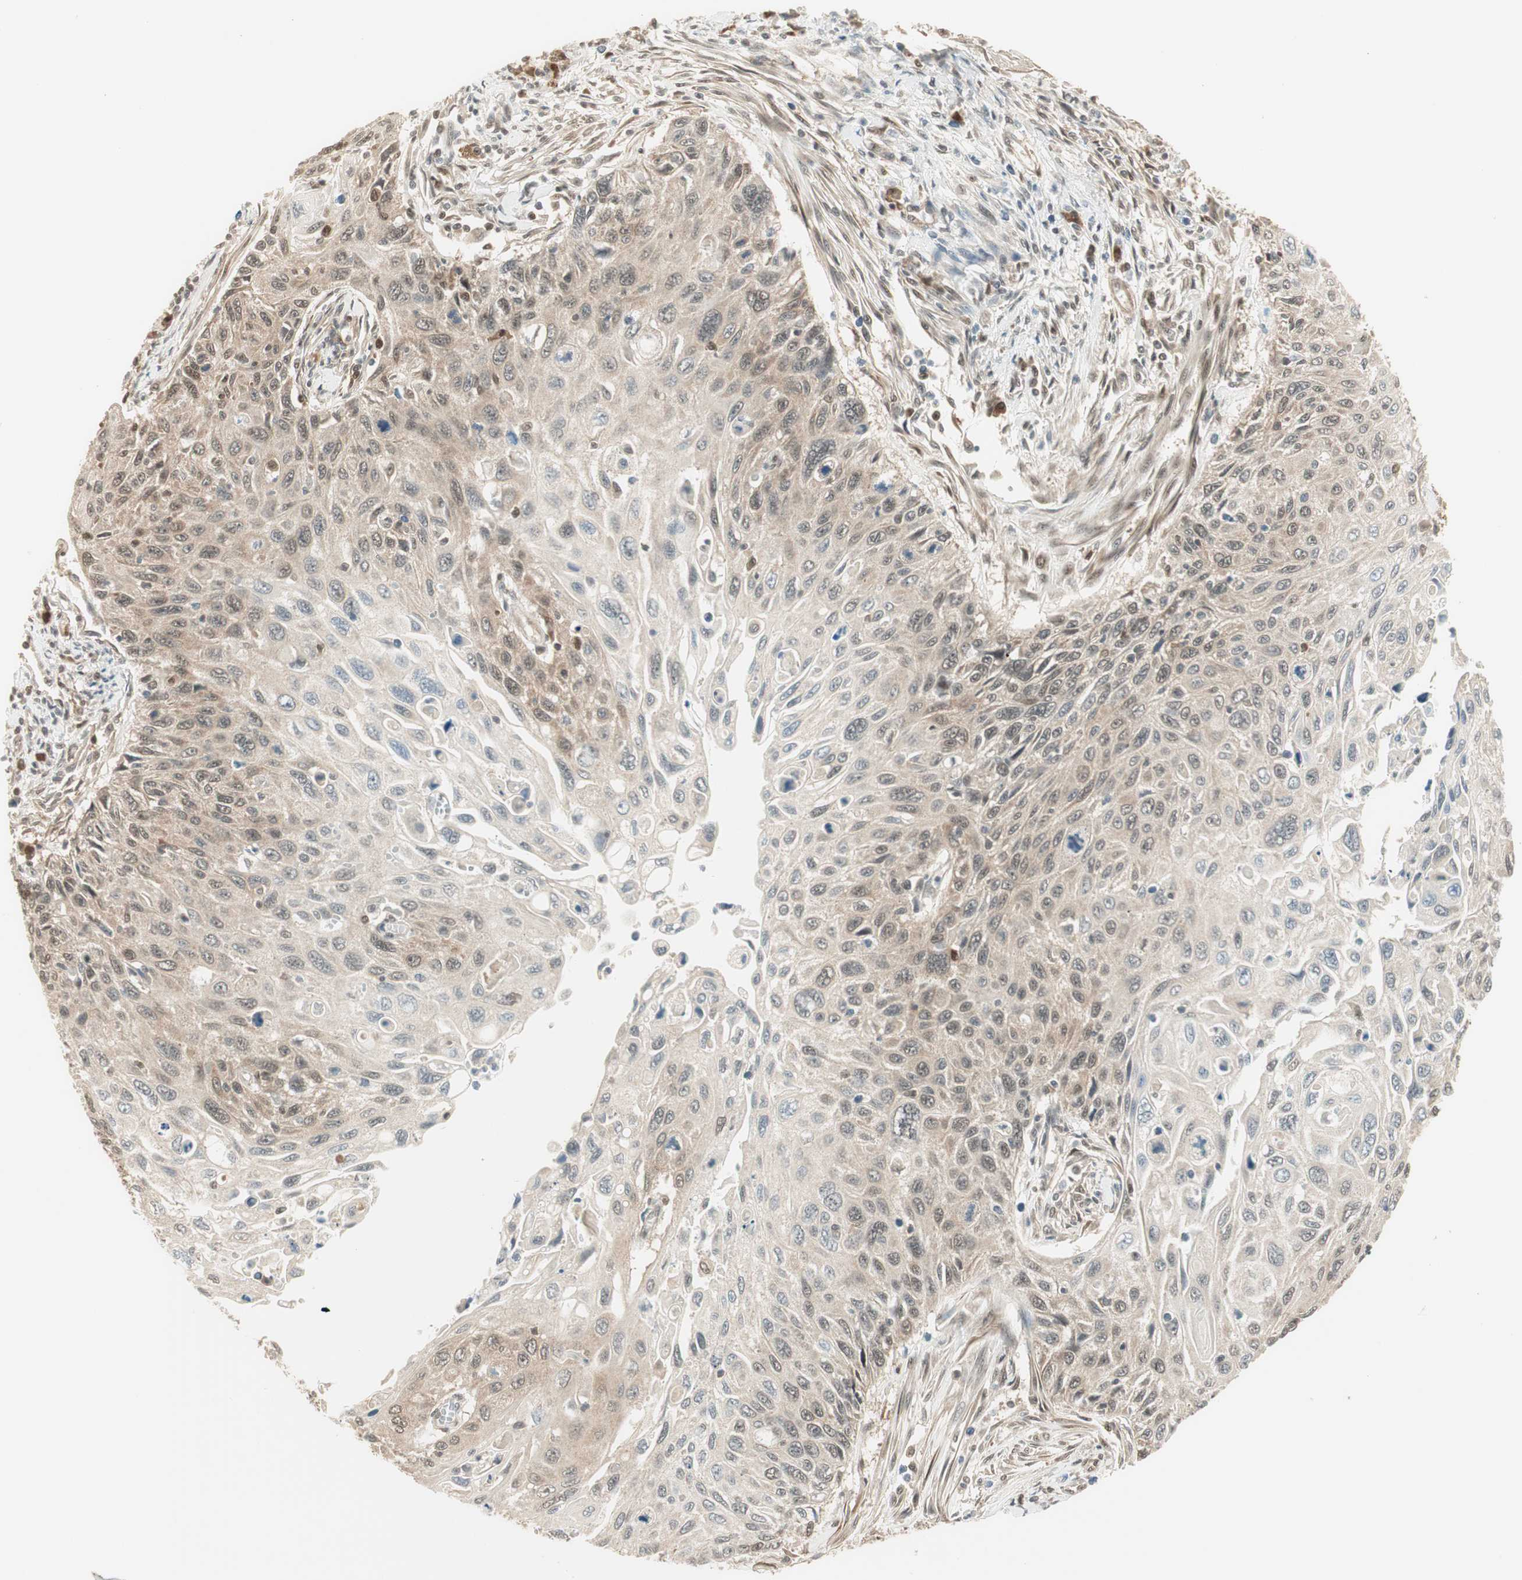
{"staining": {"intensity": "weak", "quantity": "<25%", "location": "cytoplasmic/membranous"}, "tissue": "cervical cancer", "cell_type": "Tumor cells", "image_type": "cancer", "snomed": [{"axis": "morphology", "description": "Squamous cell carcinoma, NOS"}, {"axis": "topography", "description": "Cervix"}], "caption": "An immunohistochemistry (IHC) micrograph of cervical cancer is shown. There is no staining in tumor cells of cervical cancer. Brightfield microscopy of immunohistochemistry (IHC) stained with DAB (3,3'-diaminobenzidine) (brown) and hematoxylin (blue), captured at high magnification.", "gene": "IPO5", "patient": {"sex": "female", "age": 70}}